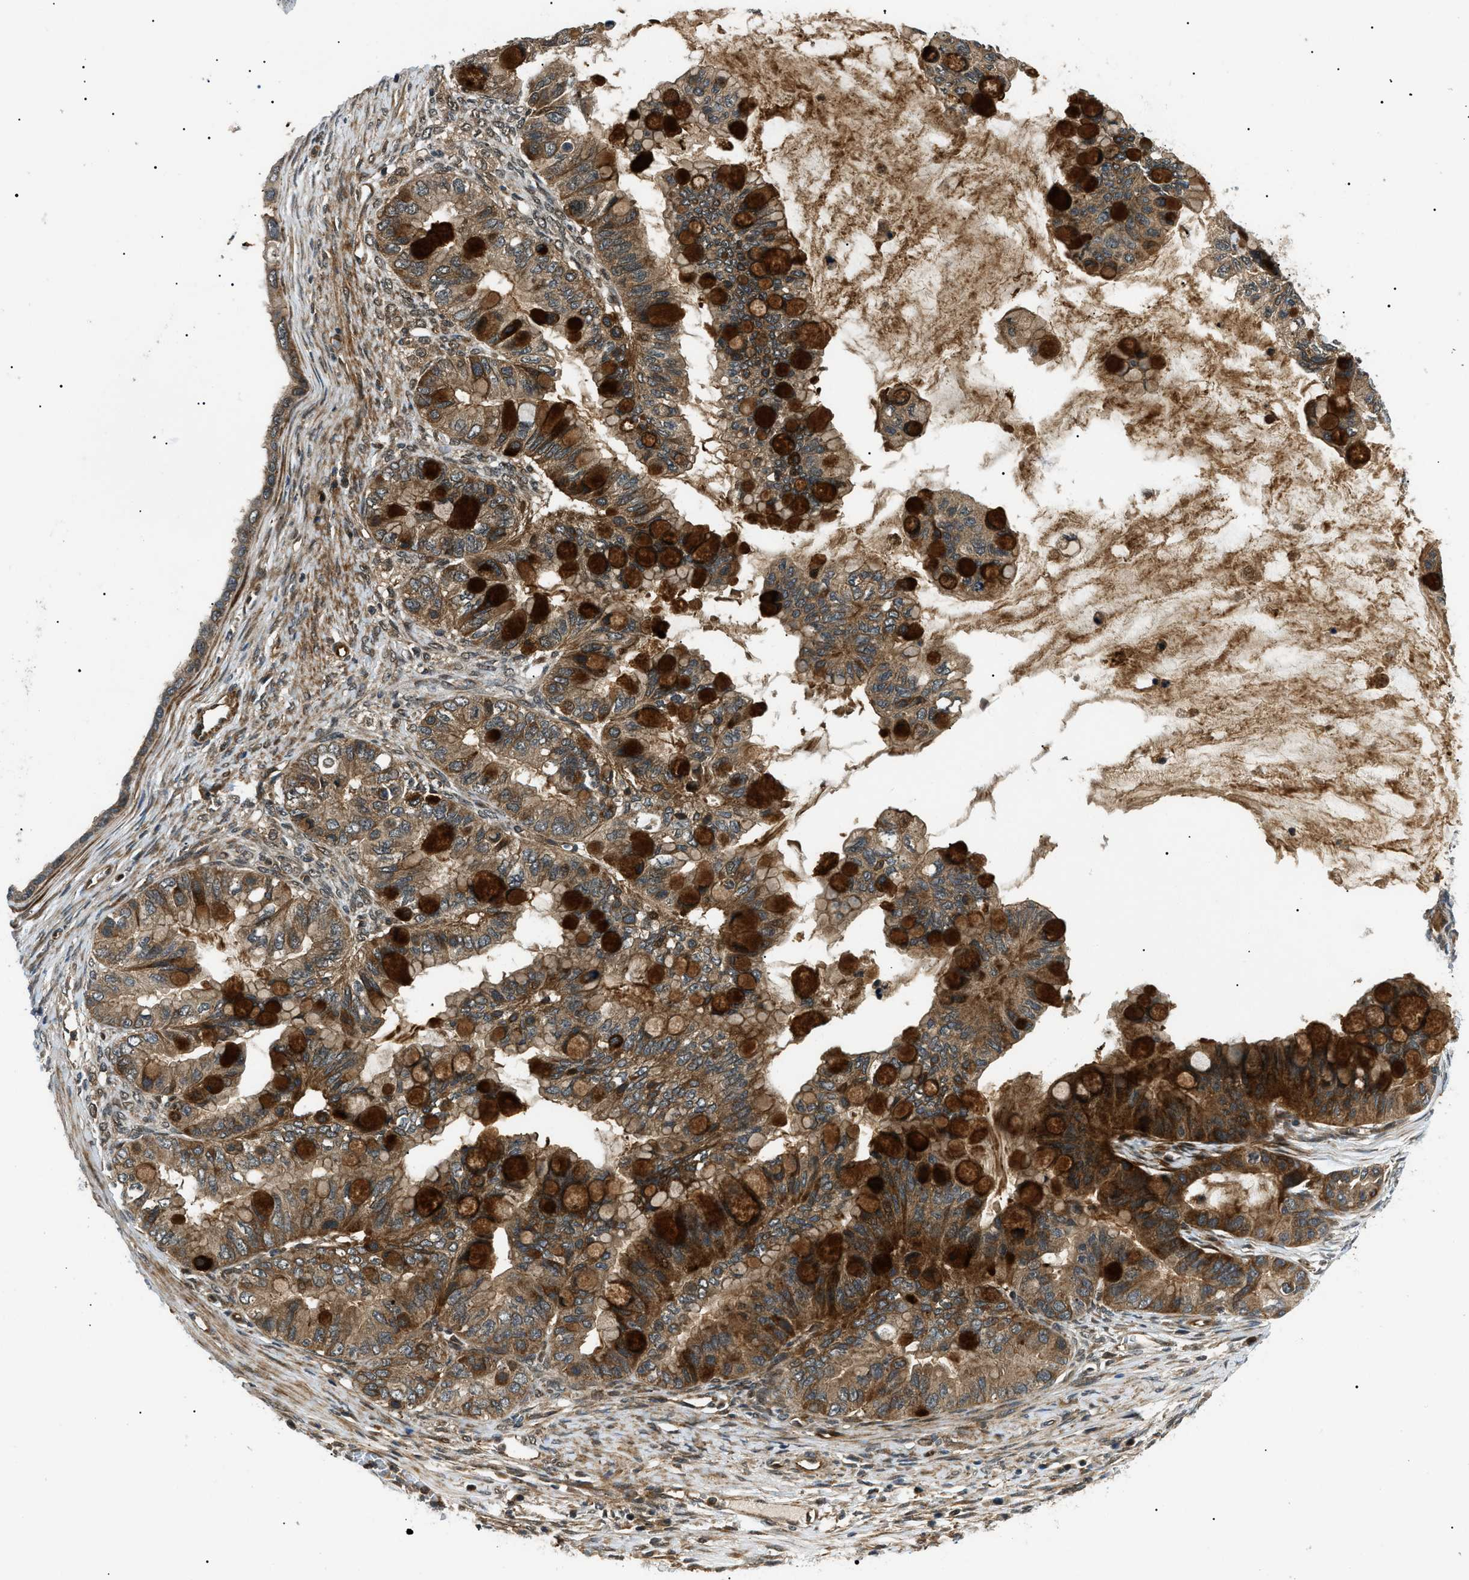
{"staining": {"intensity": "strong", "quantity": ">75%", "location": "cytoplasmic/membranous"}, "tissue": "ovarian cancer", "cell_type": "Tumor cells", "image_type": "cancer", "snomed": [{"axis": "morphology", "description": "Cystadenocarcinoma, mucinous, NOS"}, {"axis": "topography", "description": "Ovary"}], "caption": "Human ovarian cancer (mucinous cystadenocarcinoma) stained for a protein (brown) demonstrates strong cytoplasmic/membranous positive expression in about >75% of tumor cells.", "gene": "ATP6AP1", "patient": {"sex": "female", "age": 80}}